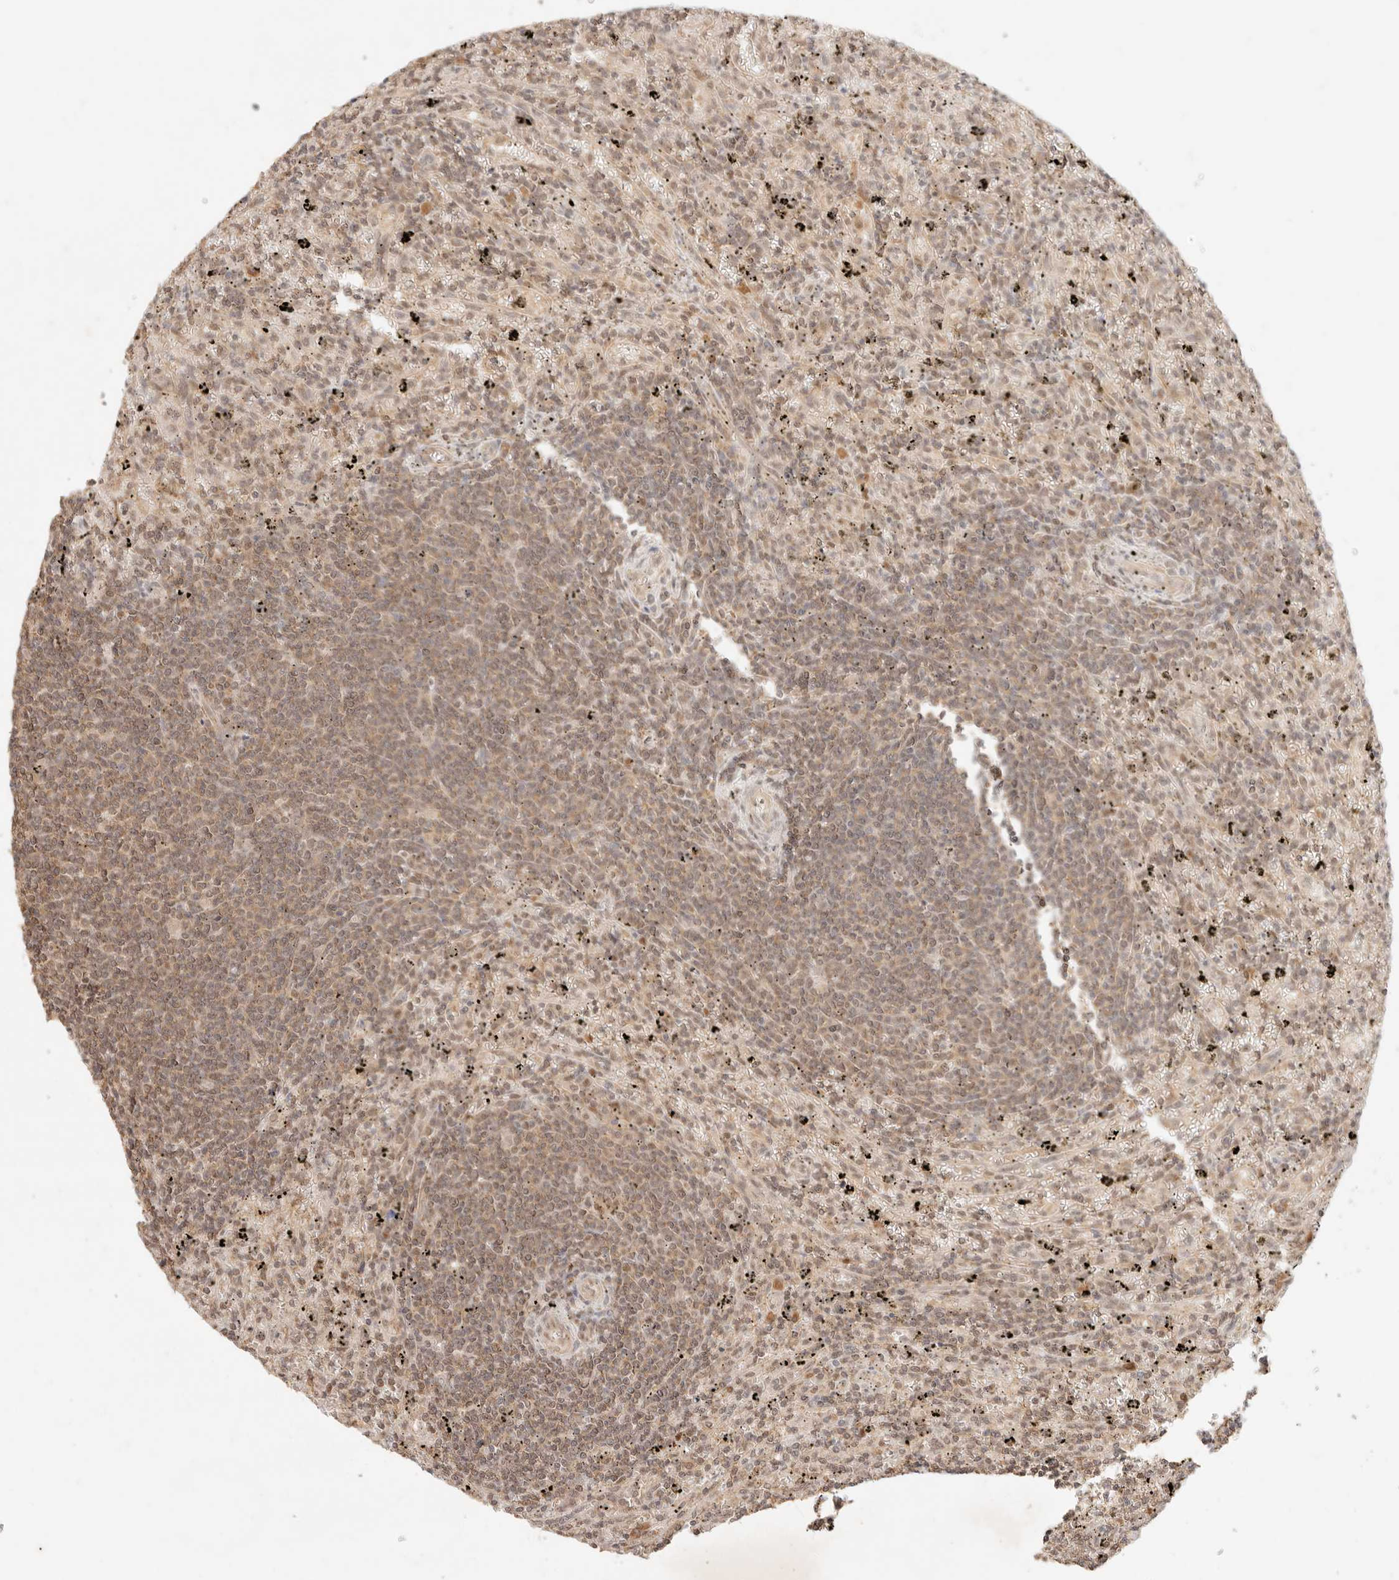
{"staining": {"intensity": "moderate", "quantity": "25%-75%", "location": "cytoplasmic/membranous"}, "tissue": "lymphoma", "cell_type": "Tumor cells", "image_type": "cancer", "snomed": [{"axis": "morphology", "description": "Malignant lymphoma, non-Hodgkin's type, Low grade"}, {"axis": "topography", "description": "Spleen"}], "caption": "The micrograph demonstrates immunohistochemical staining of malignant lymphoma, non-Hodgkin's type (low-grade). There is moderate cytoplasmic/membranous staining is identified in about 25%-75% of tumor cells.", "gene": "TRIM11", "patient": {"sex": "male", "age": 76}}